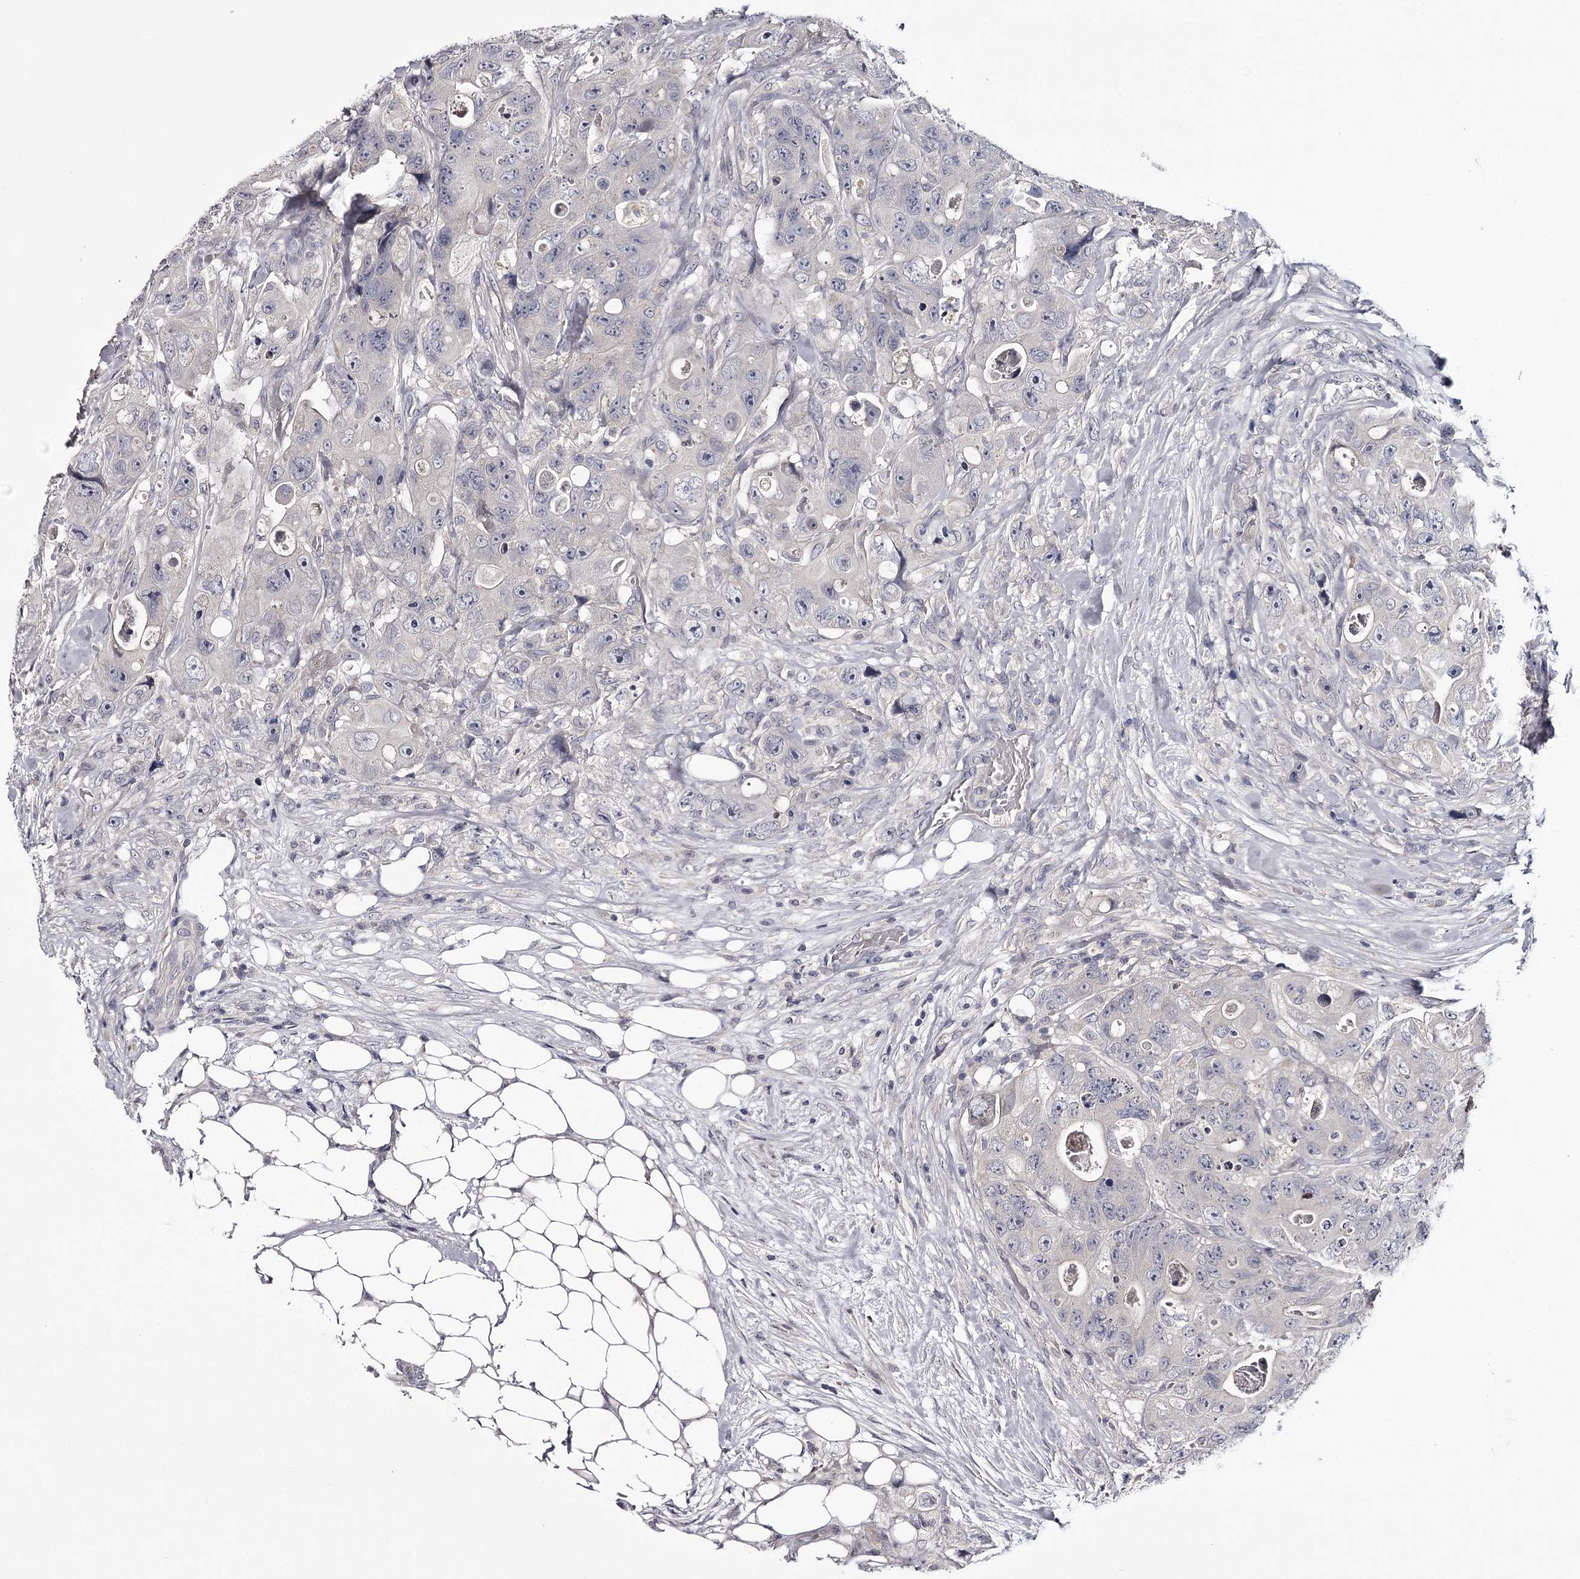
{"staining": {"intensity": "negative", "quantity": "none", "location": "none"}, "tissue": "colorectal cancer", "cell_type": "Tumor cells", "image_type": "cancer", "snomed": [{"axis": "morphology", "description": "Adenocarcinoma, NOS"}, {"axis": "topography", "description": "Colon"}], "caption": "DAB immunohistochemical staining of human colorectal adenocarcinoma exhibits no significant staining in tumor cells. (DAB immunohistochemistry, high magnification).", "gene": "PRM2", "patient": {"sex": "female", "age": 46}}